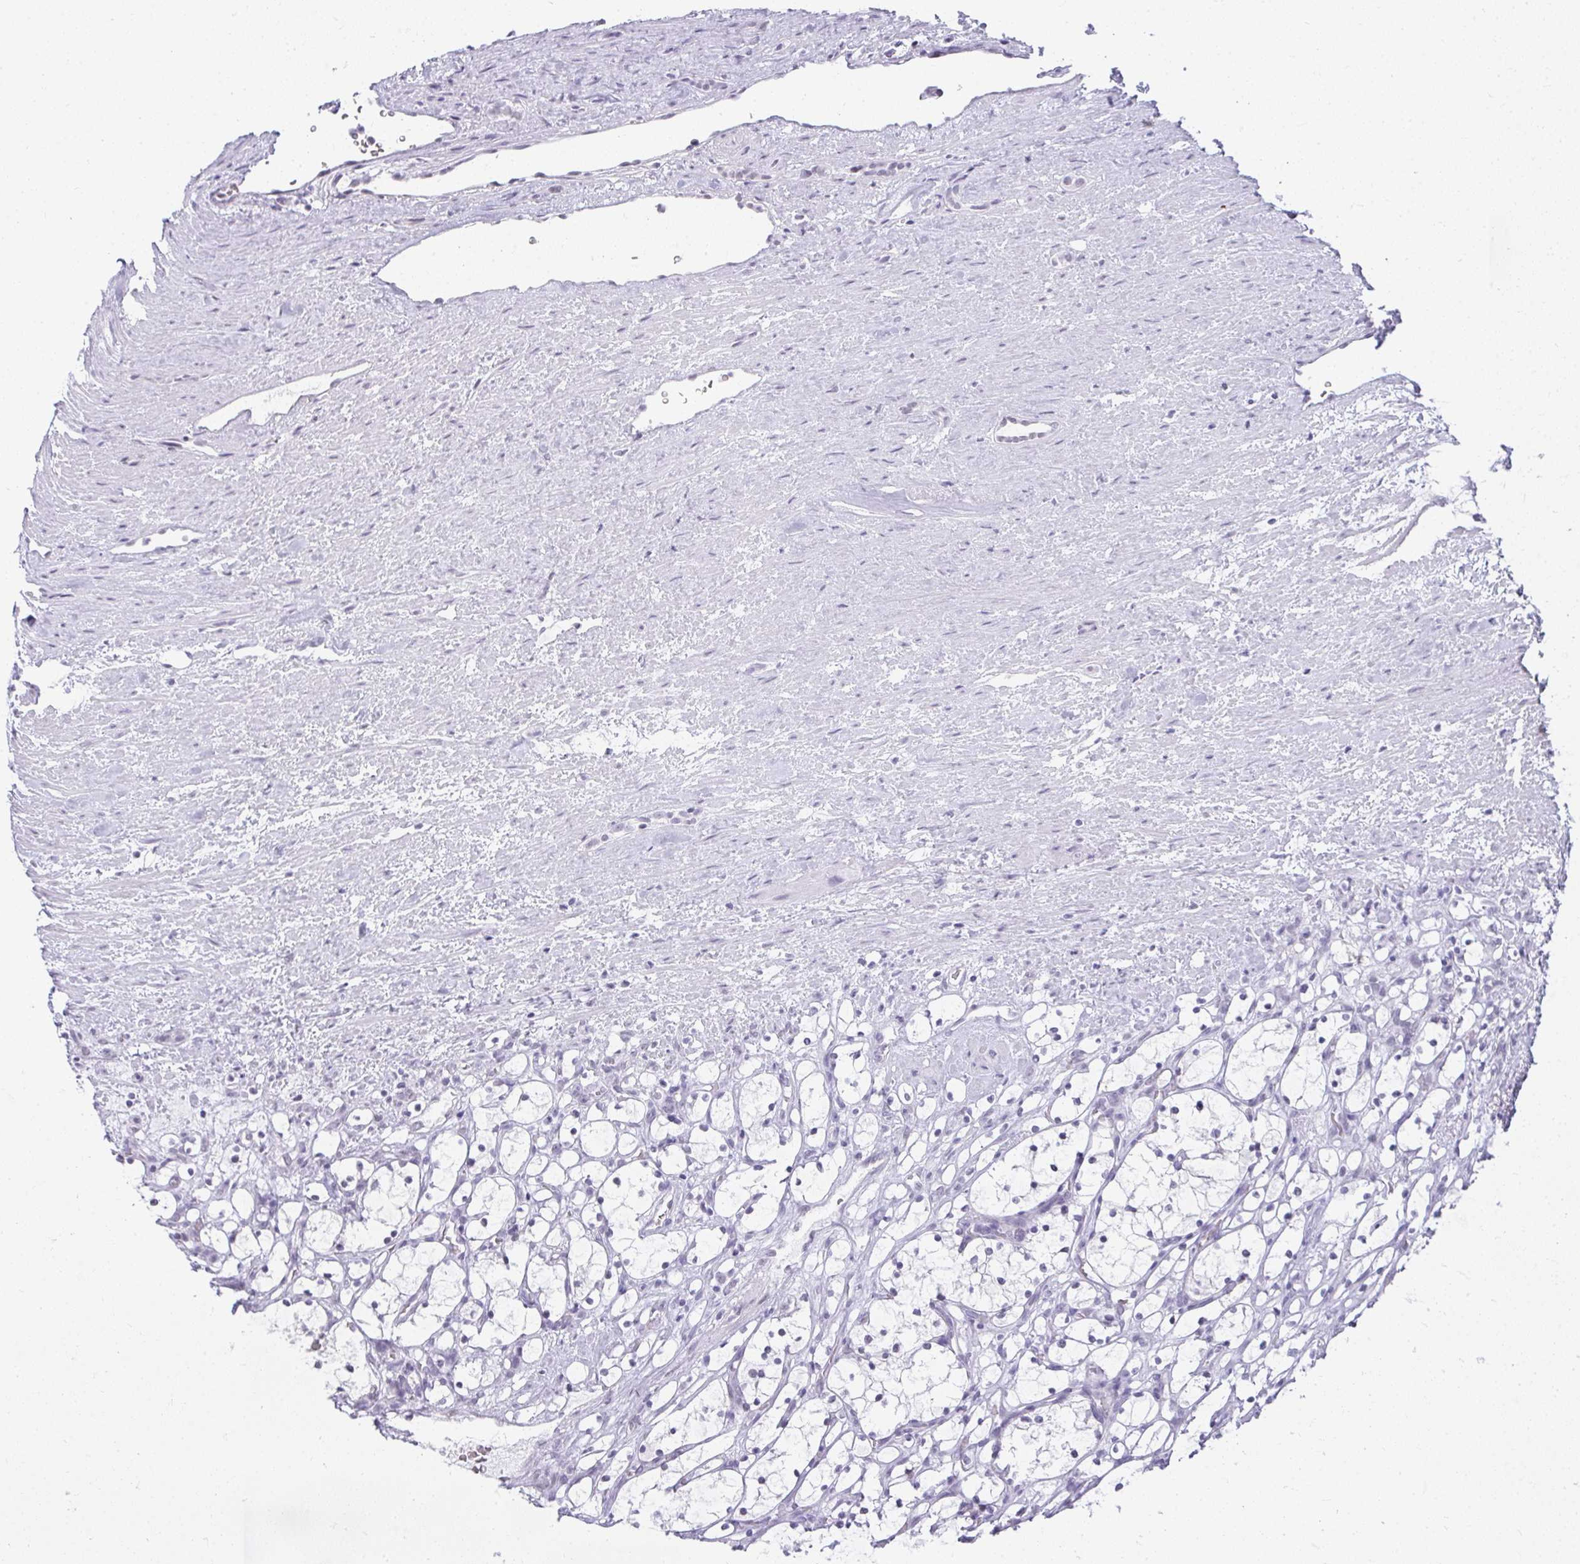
{"staining": {"intensity": "negative", "quantity": "none", "location": "none"}, "tissue": "renal cancer", "cell_type": "Tumor cells", "image_type": "cancer", "snomed": [{"axis": "morphology", "description": "Adenocarcinoma, NOS"}, {"axis": "topography", "description": "Kidney"}], "caption": "This micrograph is of adenocarcinoma (renal) stained with immunohistochemistry (IHC) to label a protein in brown with the nuclei are counter-stained blue. There is no staining in tumor cells.", "gene": "PLA2G1B", "patient": {"sex": "female", "age": 69}}